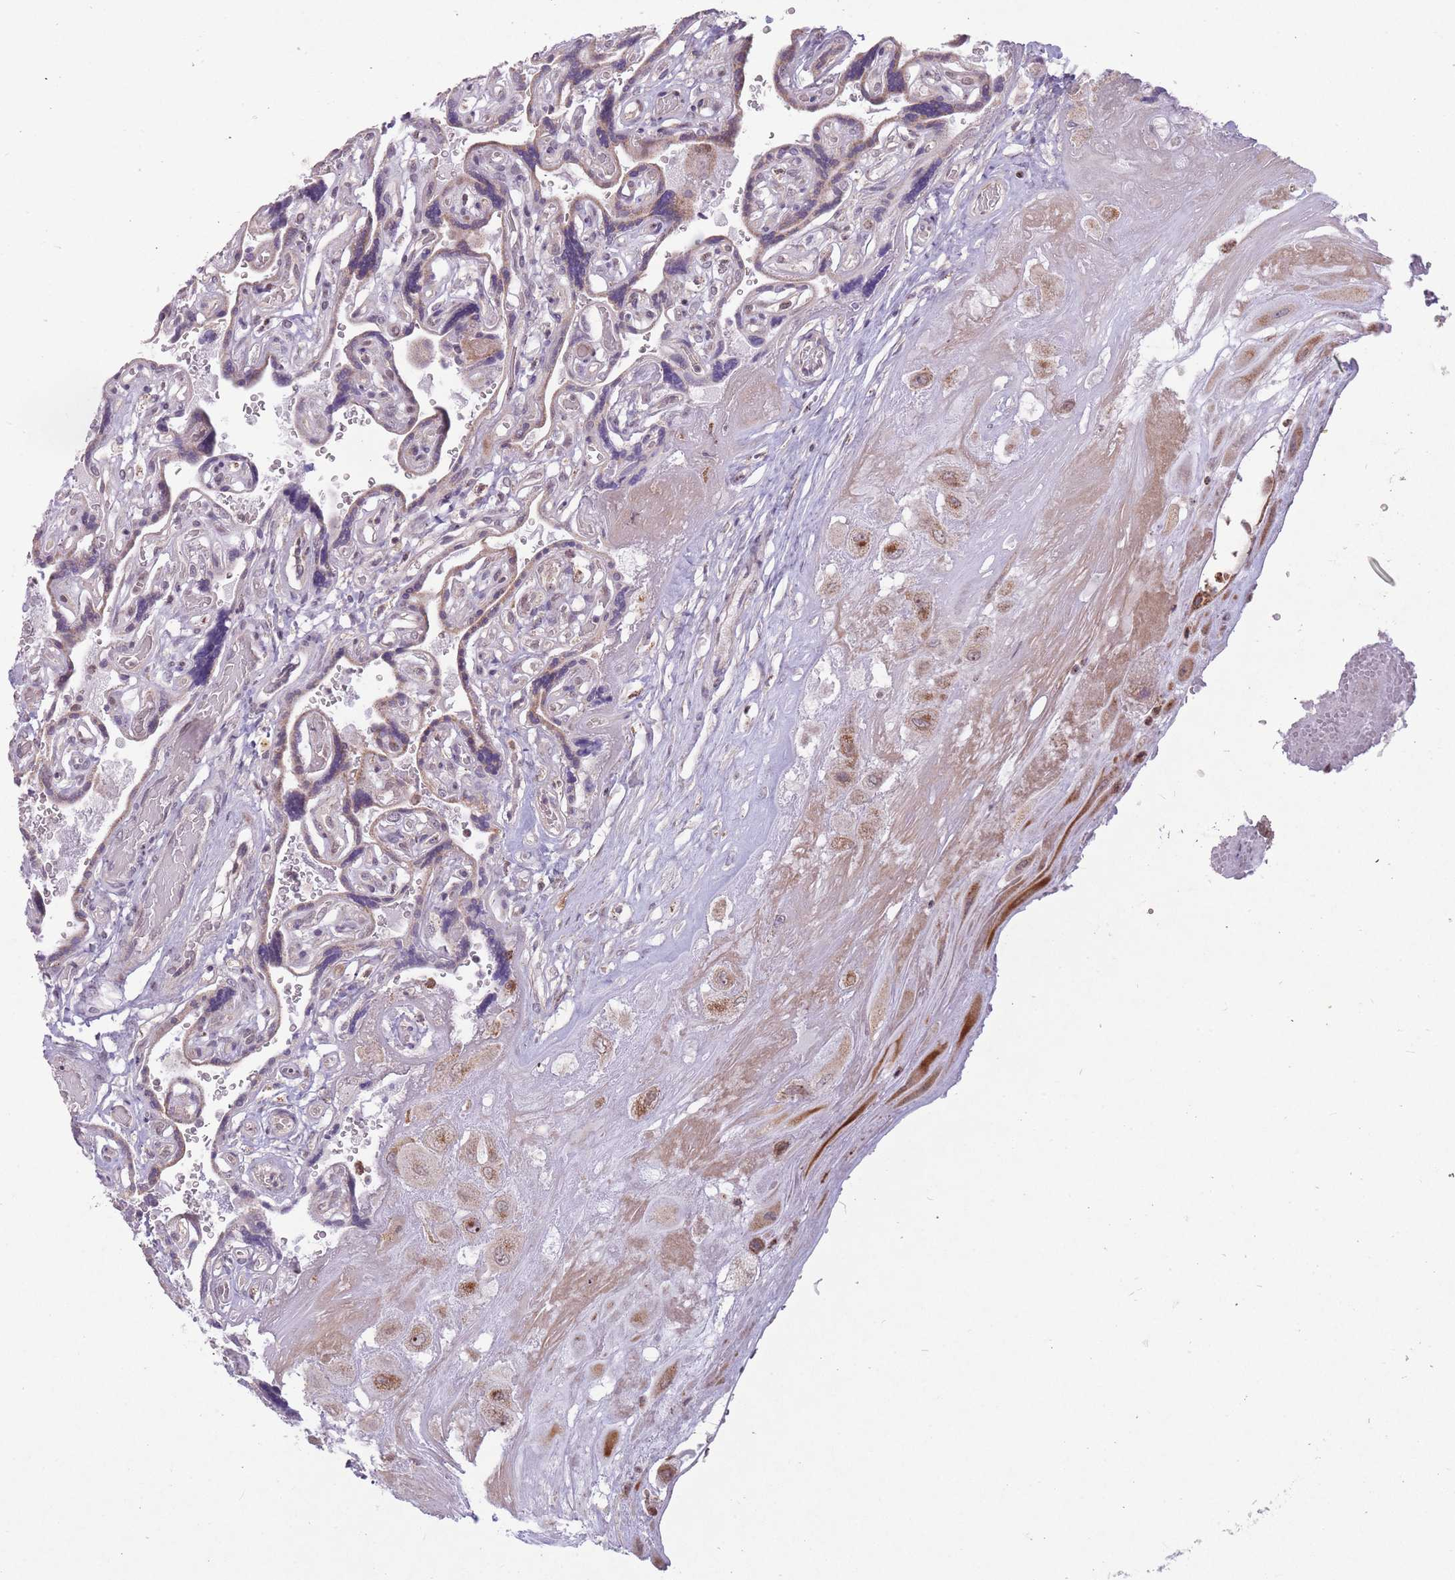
{"staining": {"intensity": "moderate", "quantity": "25%-75%", "location": "cytoplasmic/membranous,nuclear"}, "tissue": "placenta", "cell_type": "Decidual cells", "image_type": "normal", "snomed": [{"axis": "morphology", "description": "Normal tissue, NOS"}, {"axis": "topography", "description": "Placenta"}], "caption": "Normal placenta was stained to show a protein in brown. There is medium levels of moderate cytoplasmic/membranous,nuclear expression in approximately 25%-75% of decidual cells.", "gene": "DPYSL4", "patient": {"sex": "female", "age": 32}}